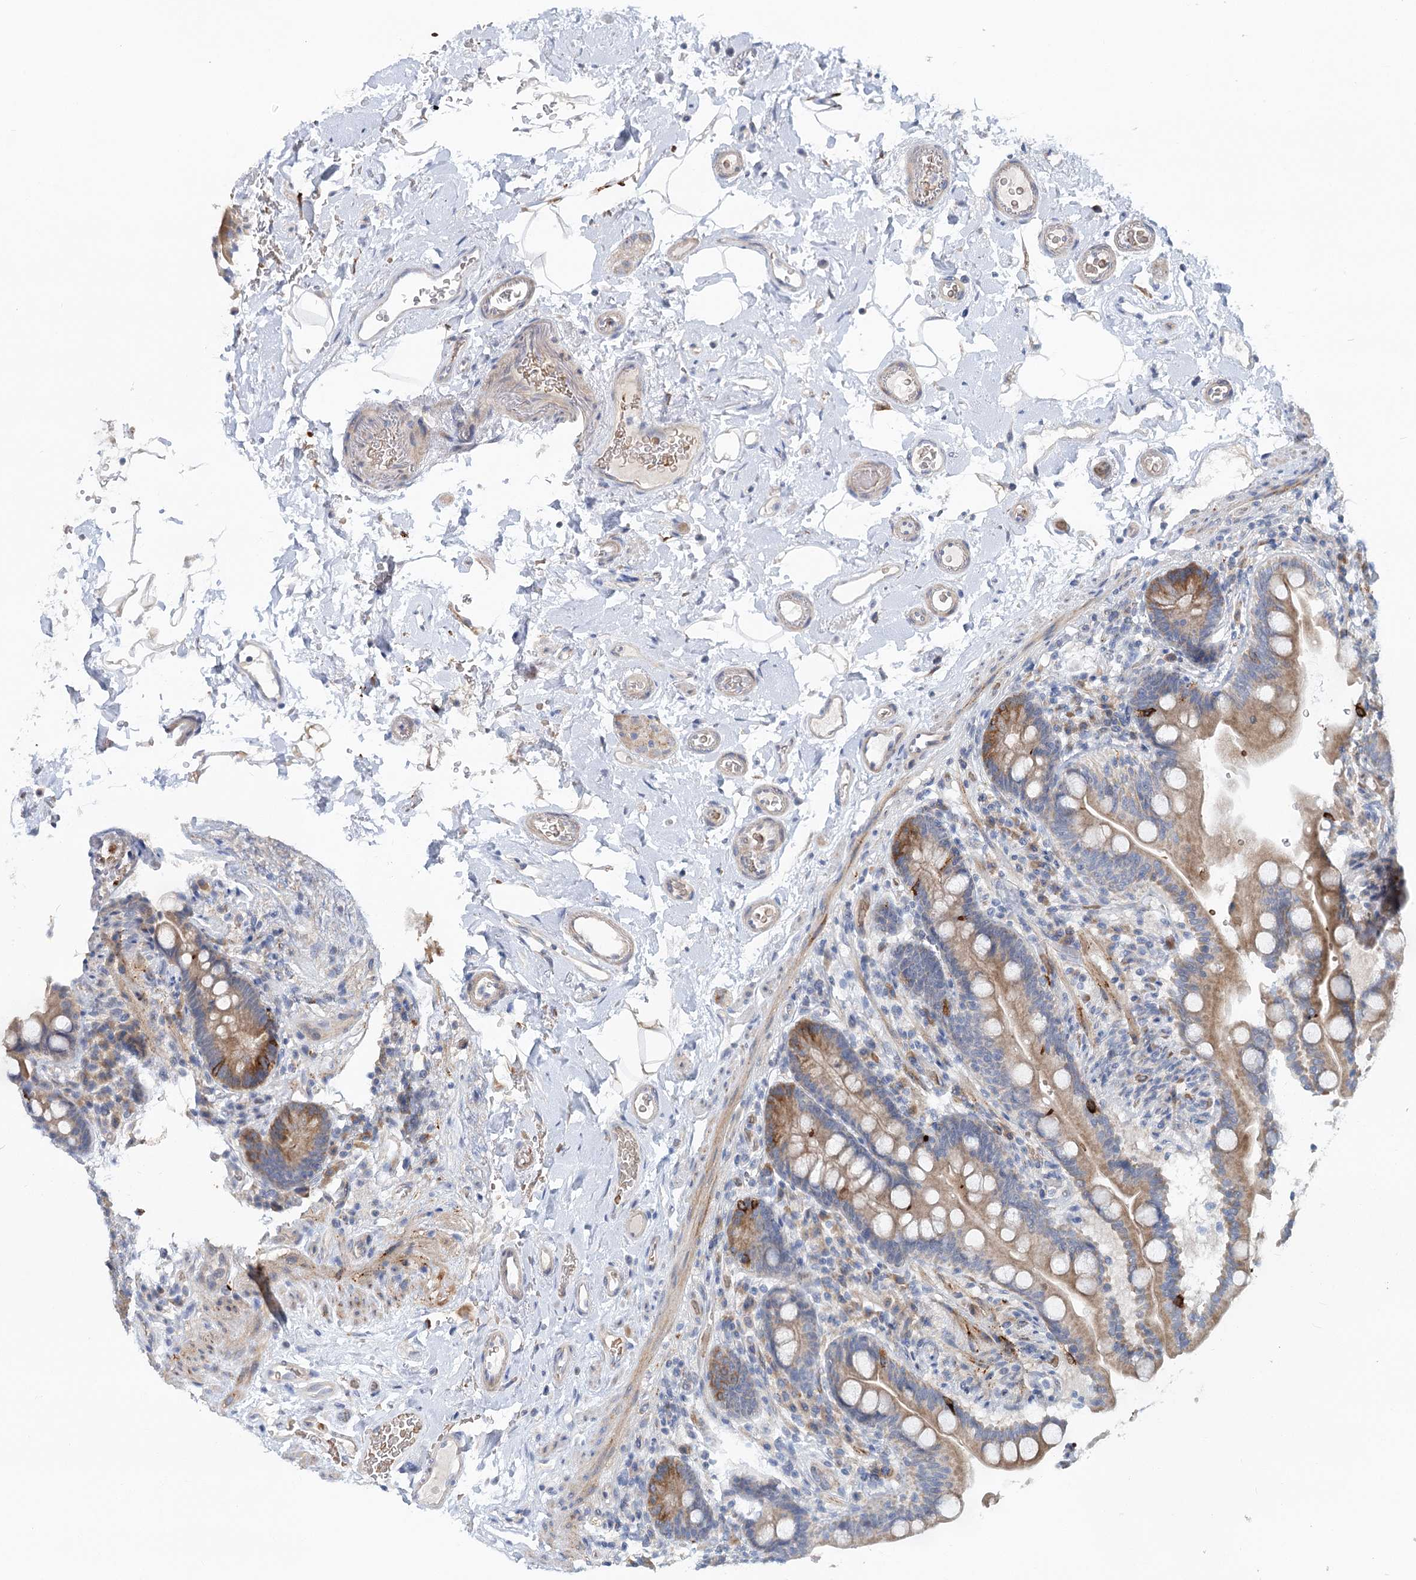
{"staining": {"intensity": "negative", "quantity": "none", "location": "none"}, "tissue": "colon", "cell_type": "Endothelial cells", "image_type": "normal", "snomed": [{"axis": "morphology", "description": "Normal tissue, NOS"}, {"axis": "topography", "description": "Smooth muscle"}, {"axis": "topography", "description": "Colon"}], "caption": "DAB (3,3'-diaminobenzidine) immunohistochemical staining of benign human colon displays no significant positivity in endothelial cells. (DAB (3,3'-diaminobenzidine) IHC with hematoxylin counter stain).", "gene": "CIB4", "patient": {"sex": "male", "age": 73}}